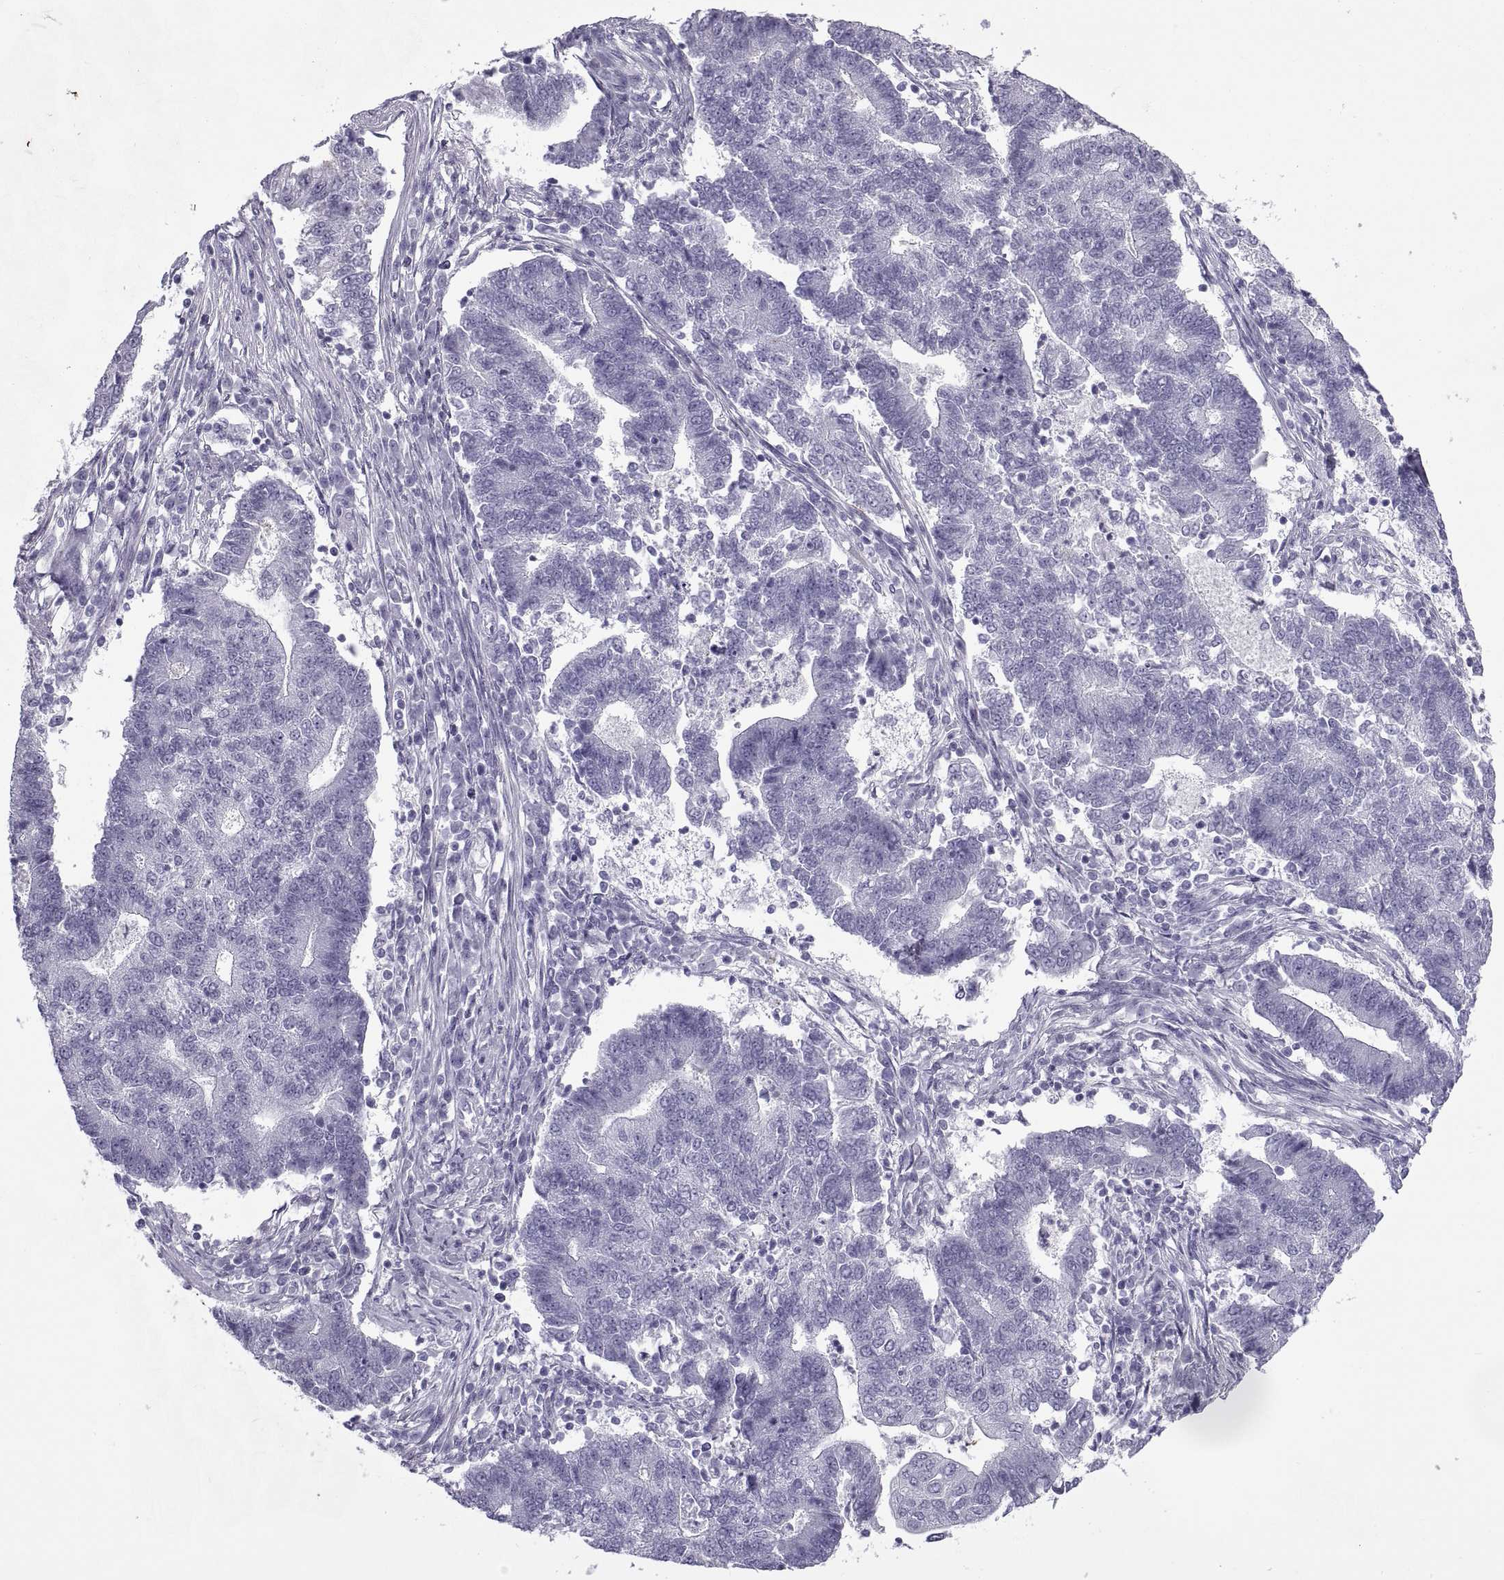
{"staining": {"intensity": "negative", "quantity": "none", "location": "none"}, "tissue": "endometrial cancer", "cell_type": "Tumor cells", "image_type": "cancer", "snomed": [{"axis": "morphology", "description": "Adenocarcinoma, NOS"}, {"axis": "topography", "description": "Uterus"}, {"axis": "topography", "description": "Endometrium"}], "caption": "This micrograph is of adenocarcinoma (endometrial) stained with immunohistochemistry (IHC) to label a protein in brown with the nuclei are counter-stained blue. There is no staining in tumor cells. The staining is performed using DAB (3,3'-diaminobenzidine) brown chromogen with nuclei counter-stained in using hematoxylin.", "gene": "RLBP1", "patient": {"sex": "female", "age": 54}}